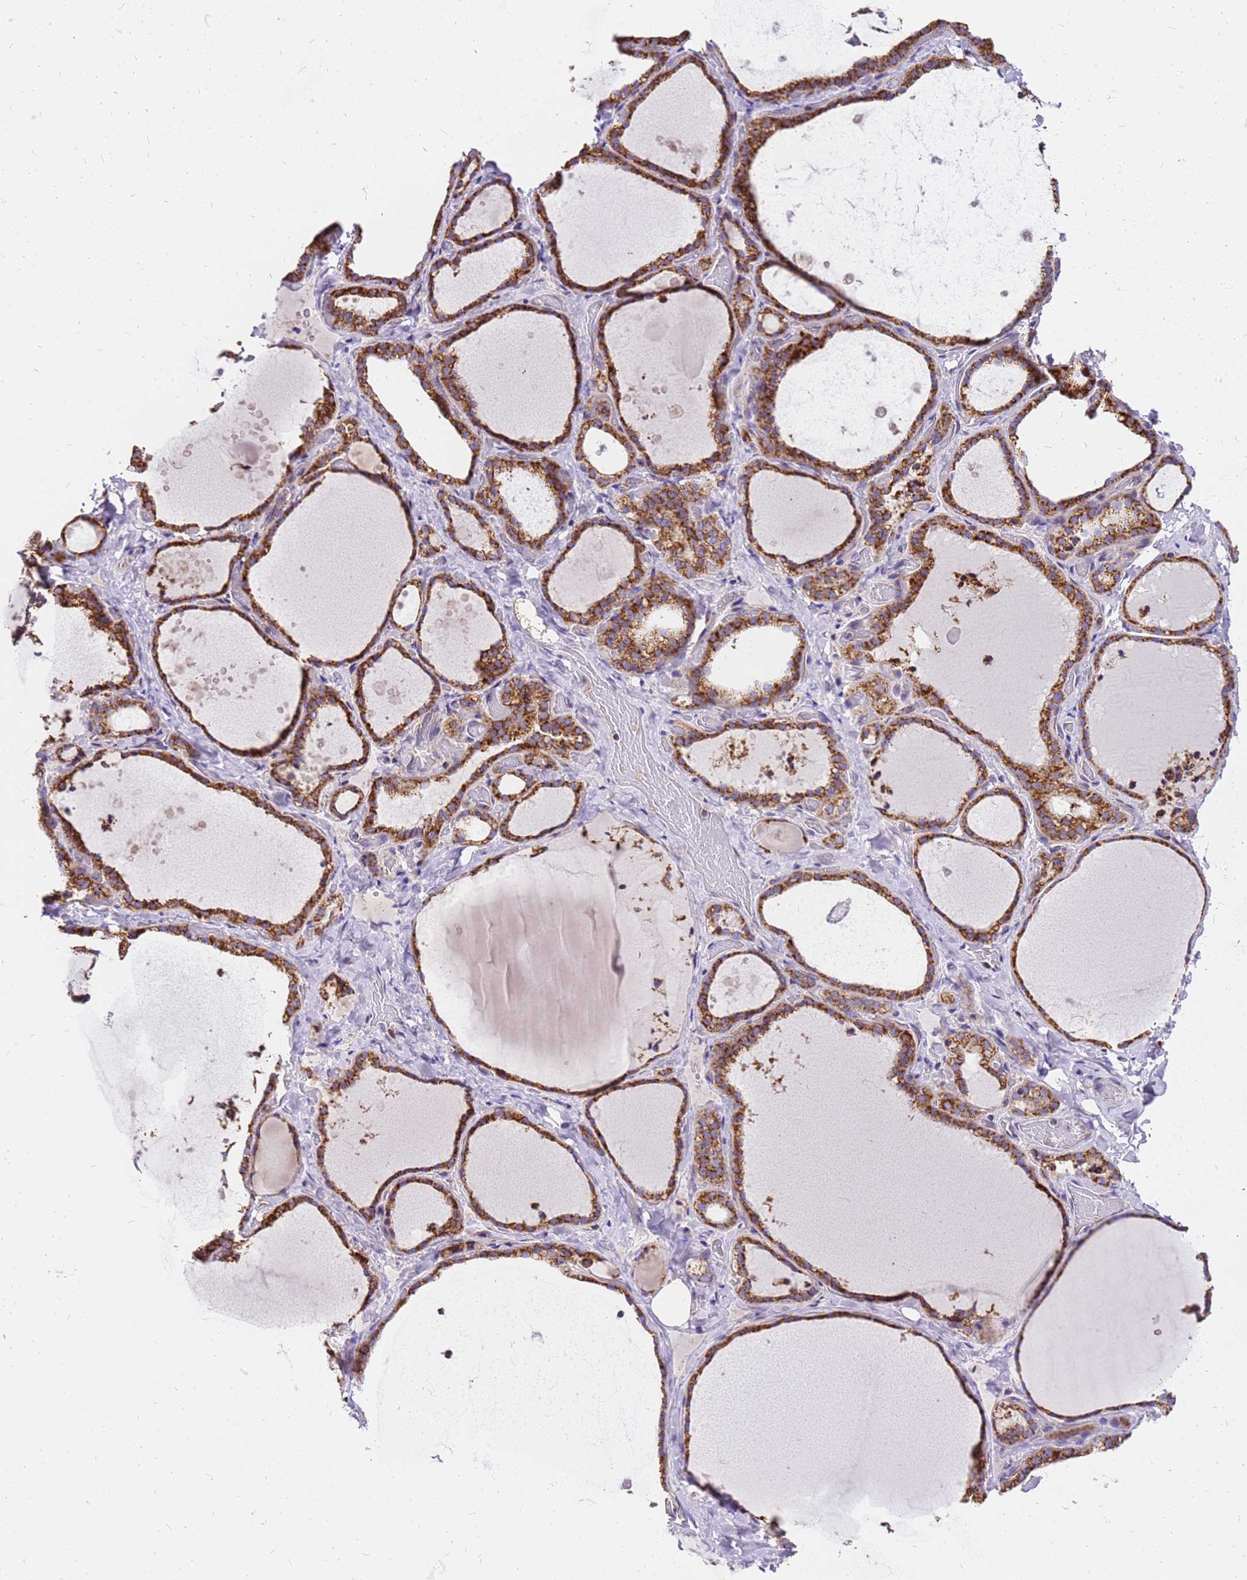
{"staining": {"intensity": "strong", "quantity": ">75%", "location": "cytoplasmic/membranous"}, "tissue": "thyroid gland", "cell_type": "Glandular cells", "image_type": "normal", "snomed": [{"axis": "morphology", "description": "Normal tissue, NOS"}, {"axis": "topography", "description": "Thyroid gland"}], "caption": "The histopathology image shows immunohistochemical staining of unremarkable thyroid gland. There is strong cytoplasmic/membranous expression is identified in about >75% of glandular cells.", "gene": "MRPS26", "patient": {"sex": "female", "age": 44}}